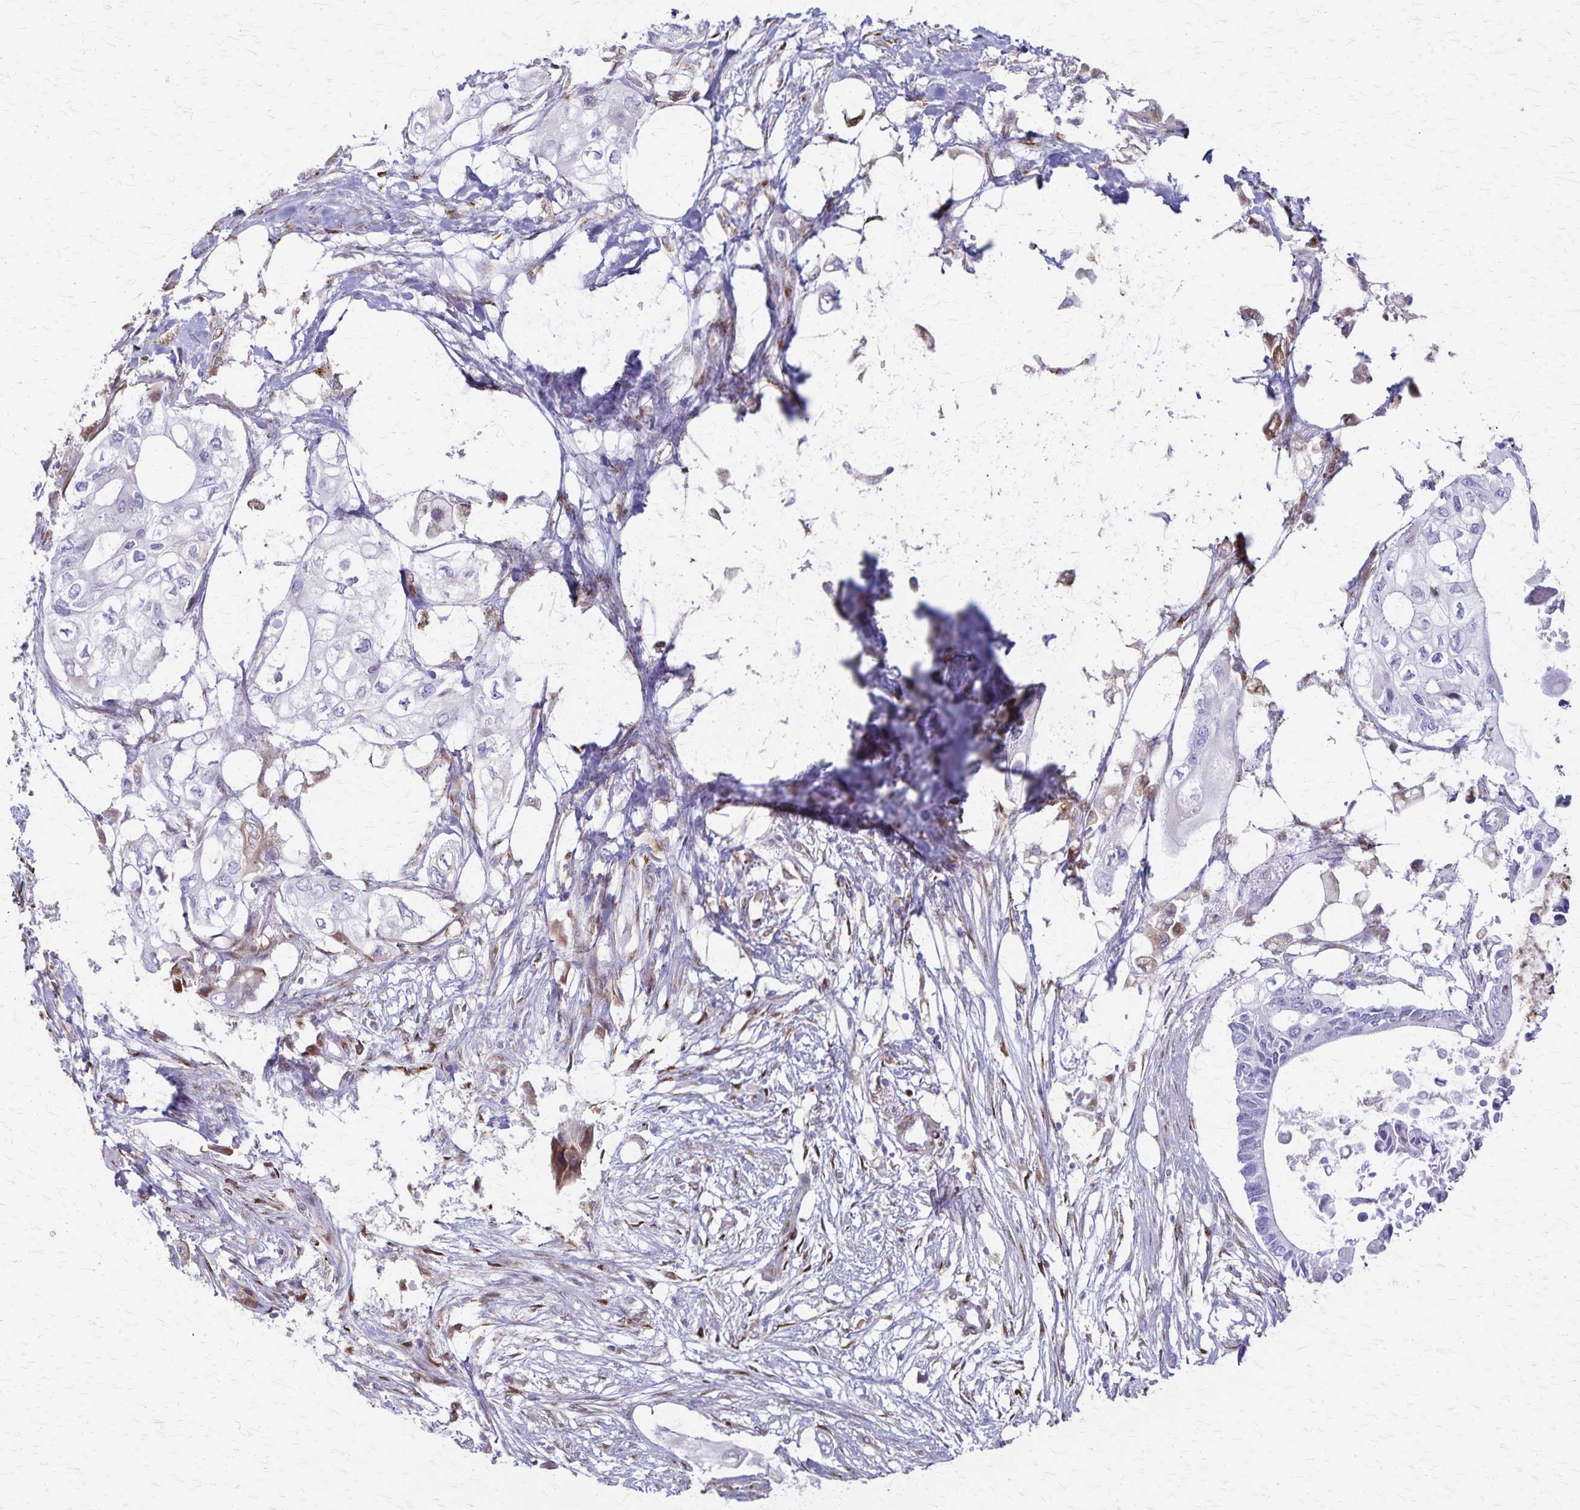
{"staining": {"intensity": "weak", "quantity": "<25%", "location": "cytoplasmic/membranous"}, "tissue": "pancreatic cancer", "cell_type": "Tumor cells", "image_type": "cancer", "snomed": [{"axis": "morphology", "description": "Adenocarcinoma, NOS"}, {"axis": "topography", "description": "Pancreas"}], "caption": "Immunohistochemistry (IHC) histopathology image of neoplastic tissue: human adenocarcinoma (pancreatic) stained with DAB reveals no significant protein positivity in tumor cells. (DAB (3,3'-diaminobenzidine) immunohistochemistry (IHC) visualized using brightfield microscopy, high magnification).", "gene": "MCFD2", "patient": {"sex": "female", "age": 63}}